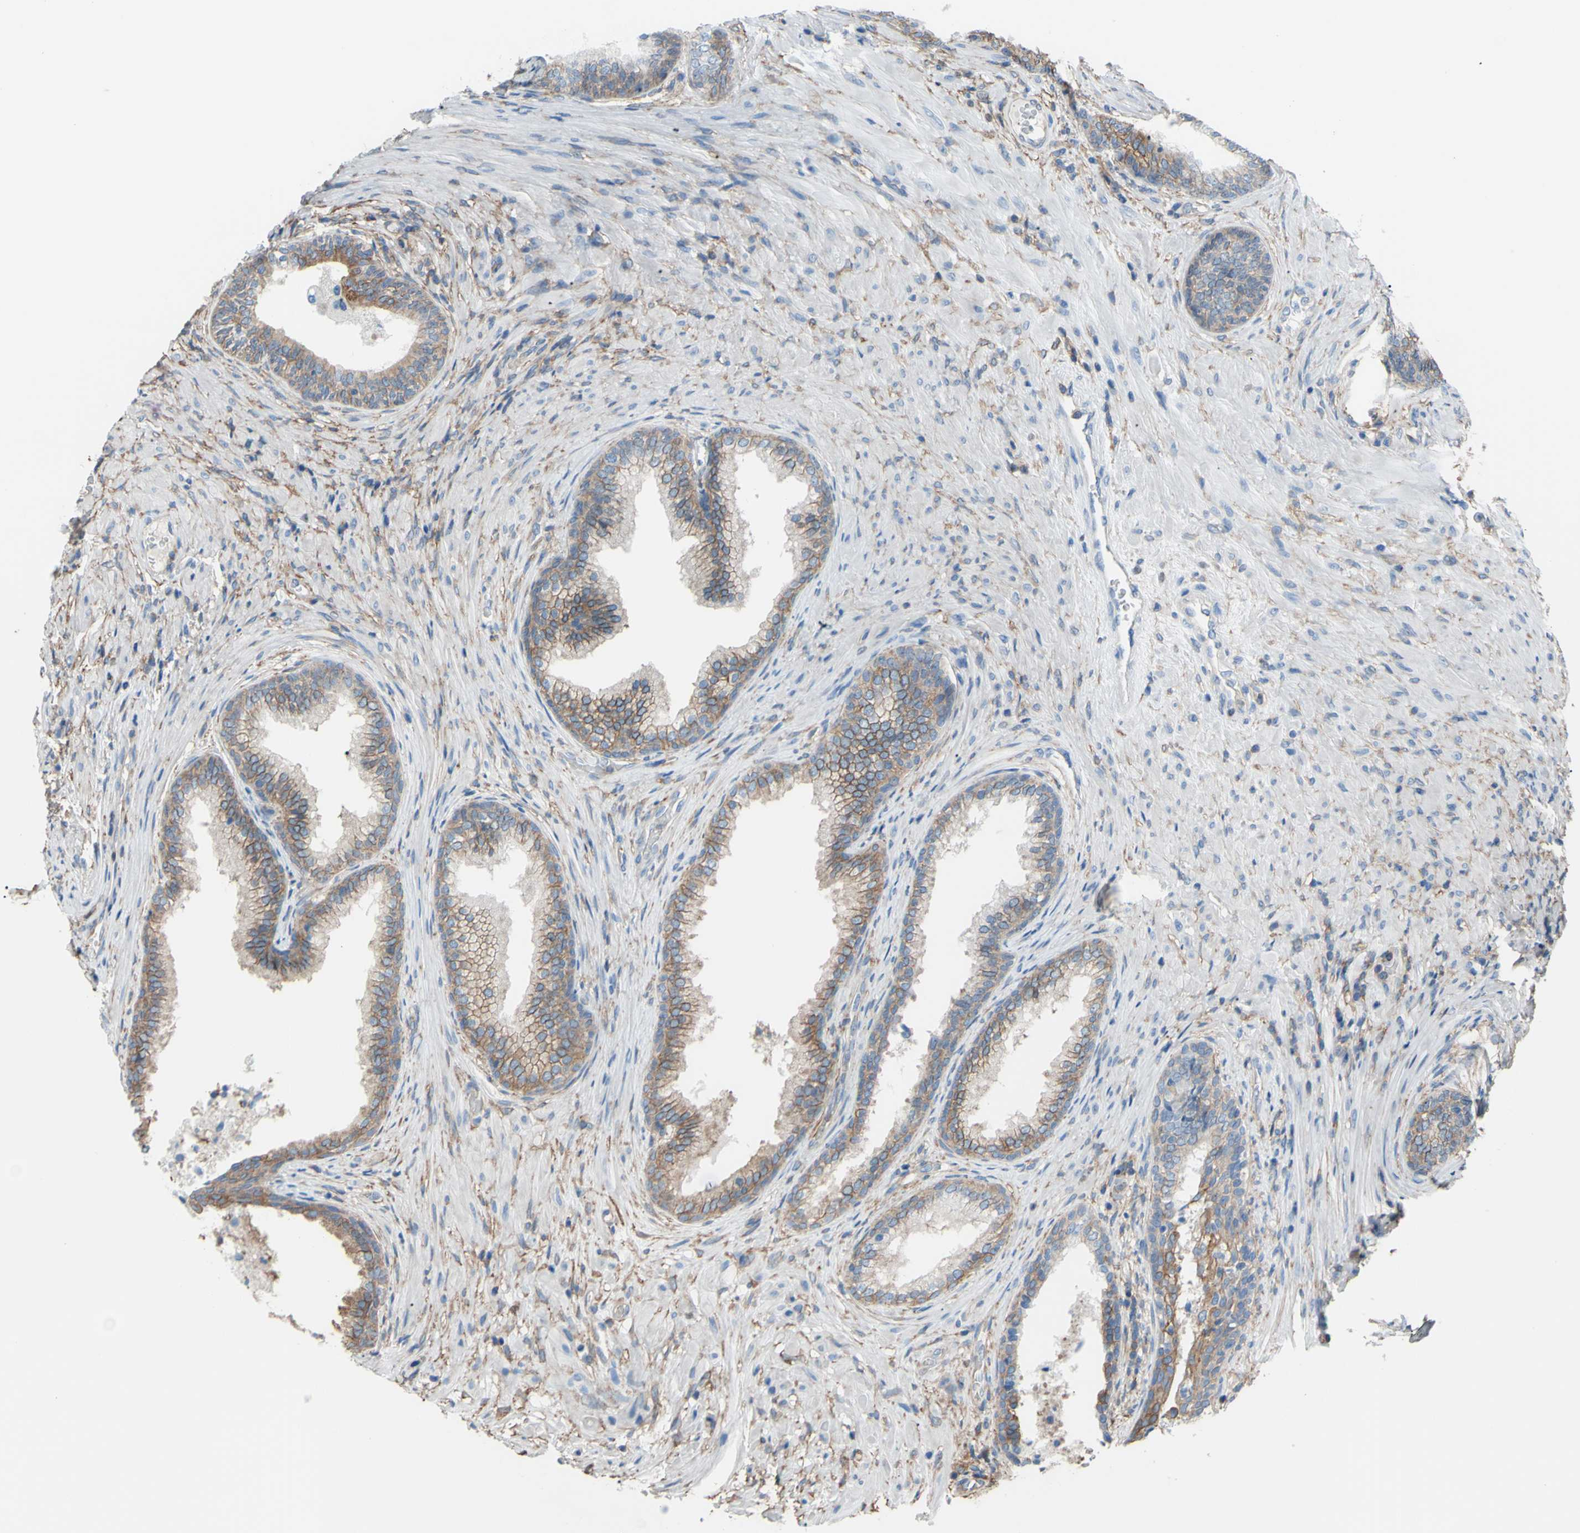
{"staining": {"intensity": "weak", "quantity": "25%-75%", "location": "cytoplasmic/membranous"}, "tissue": "prostate", "cell_type": "Glandular cells", "image_type": "normal", "snomed": [{"axis": "morphology", "description": "Normal tissue, NOS"}, {"axis": "topography", "description": "Prostate"}], "caption": "Protein staining exhibits weak cytoplasmic/membranous positivity in about 25%-75% of glandular cells in normal prostate. (DAB = brown stain, brightfield microscopy at high magnification).", "gene": "ADD1", "patient": {"sex": "male", "age": 76}}